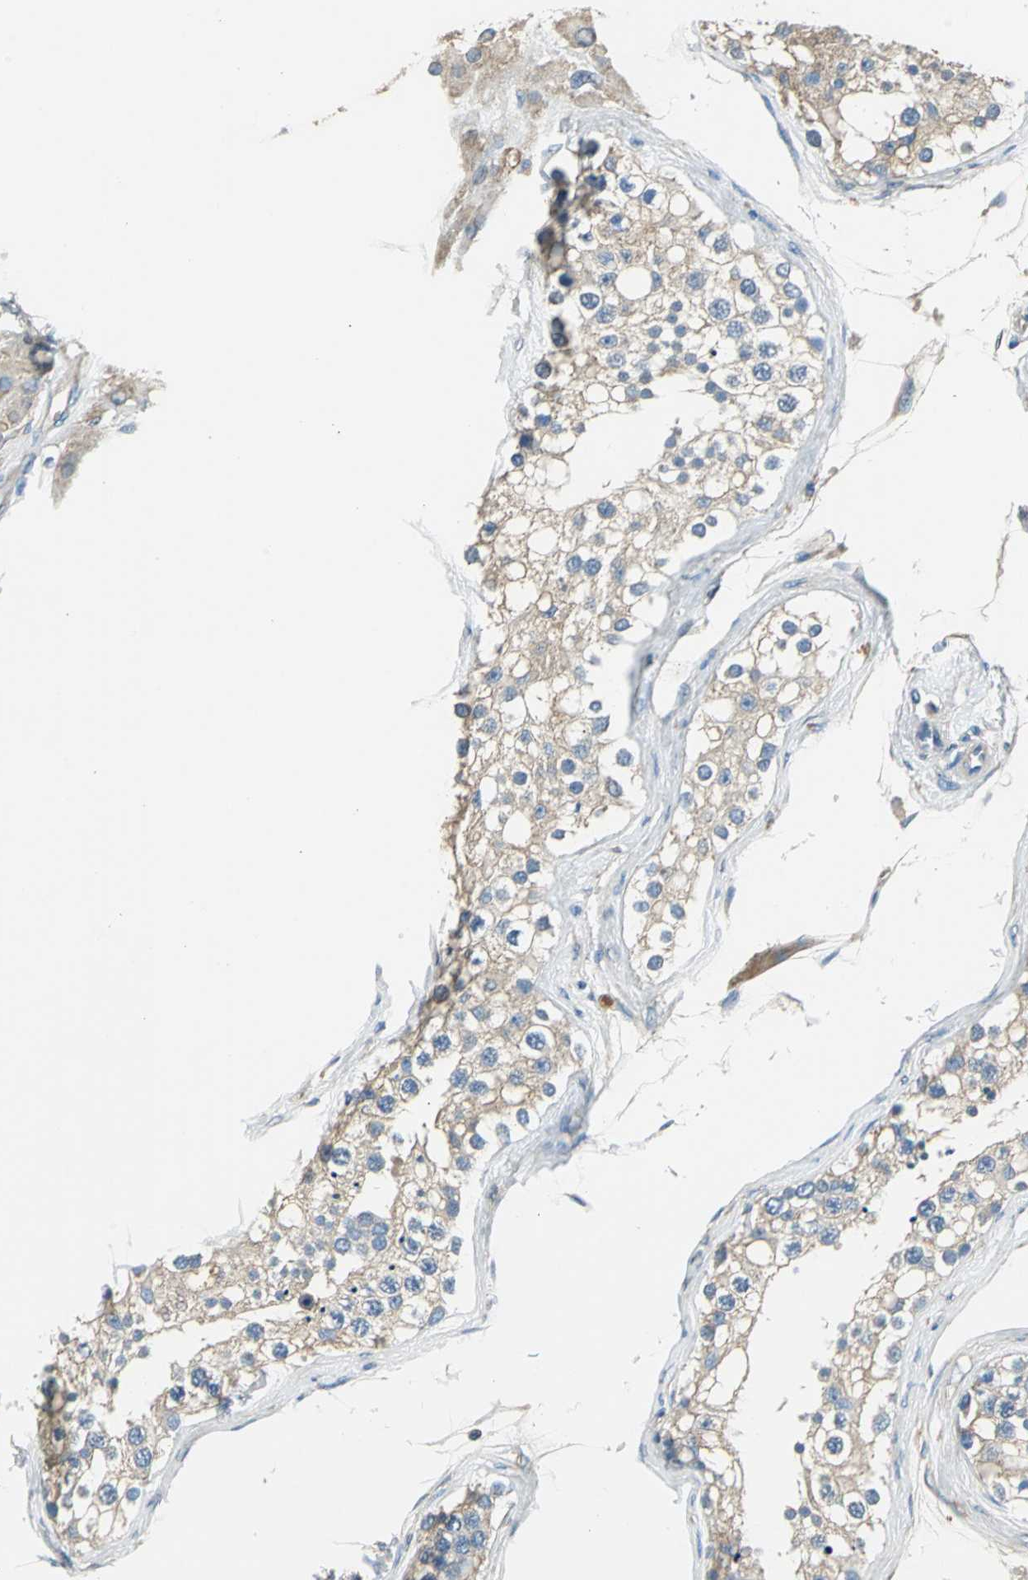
{"staining": {"intensity": "weak", "quantity": "25%-75%", "location": "cytoplasmic/membranous"}, "tissue": "testis", "cell_type": "Cells in seminiferous ducts", "image_type": "normal", "snomed": [{"axis": "morphology", "description": "Normal tissue, NOS"}, {"axis": "topography", "description": "Testis"}], "caption": "Immunohistochemical staining of benign testis shows low levels of weak cytoplasmic/membranous staining in approximately 25%-75% of cells in seminiferous ducts. (Stains: DAB in brown, nuclei in blue, Microscopy: brightfield microscopy at high magnification).", "gene": "PRKCA", "patient": {"sex": "male", "age": 68}}